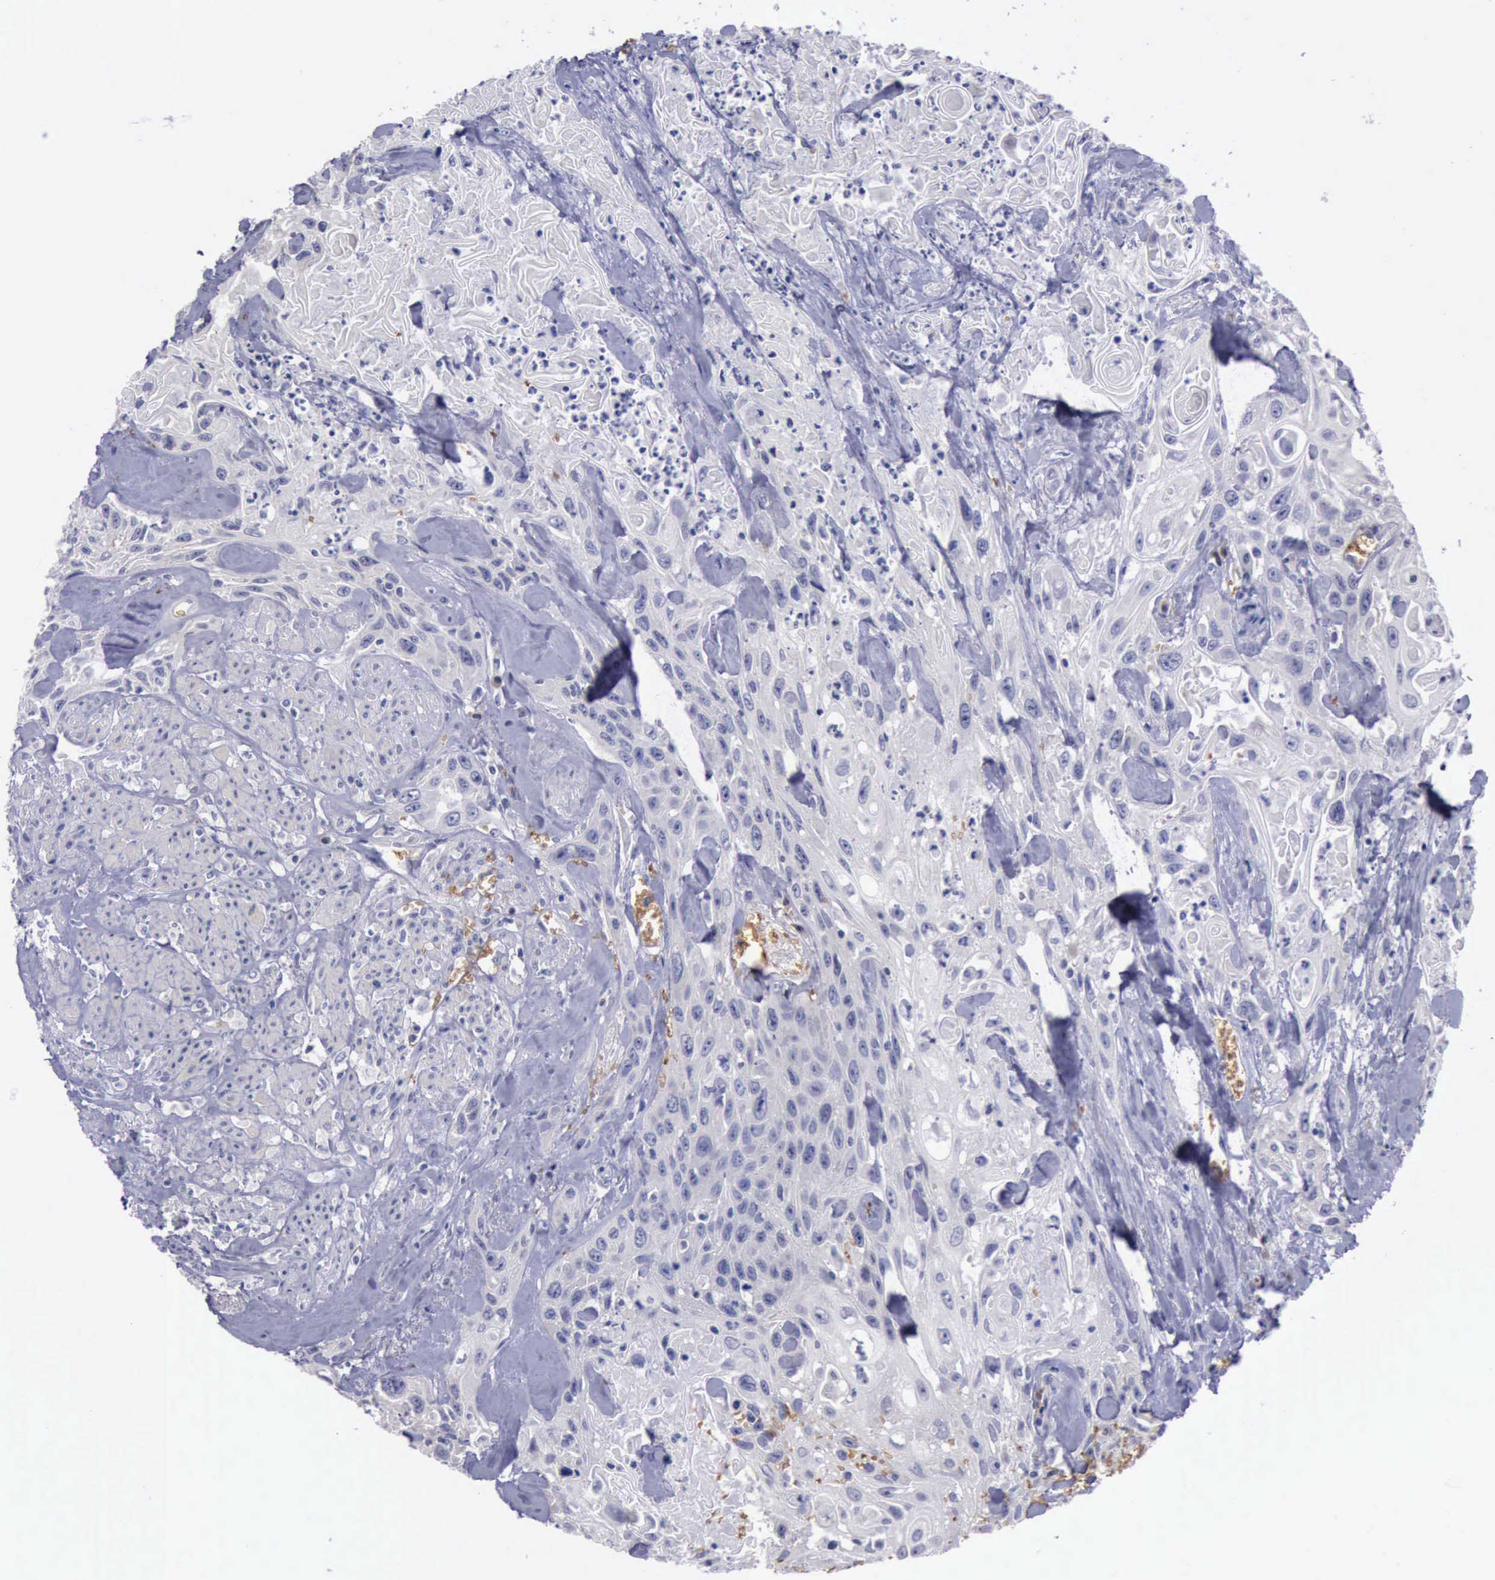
{"staining": {"intensity": "negative", "quantity": "none", "location": "none"}, "tissue": "urothelial cancer", "cell_type": "Tumor cells", "image_type": "cancer", "snomed": [{"axis": "morphology", "description": "Urothelial carcinoma, High grade"}, {"axis": "topography", "description": "Urinary bladder"}], "caption": "IHC of urothelial carcinoma (high-grade) exhibits no staining in tumor cells.", "gene": "CEP128", "patient": {"sex": "female", "age": 84}}